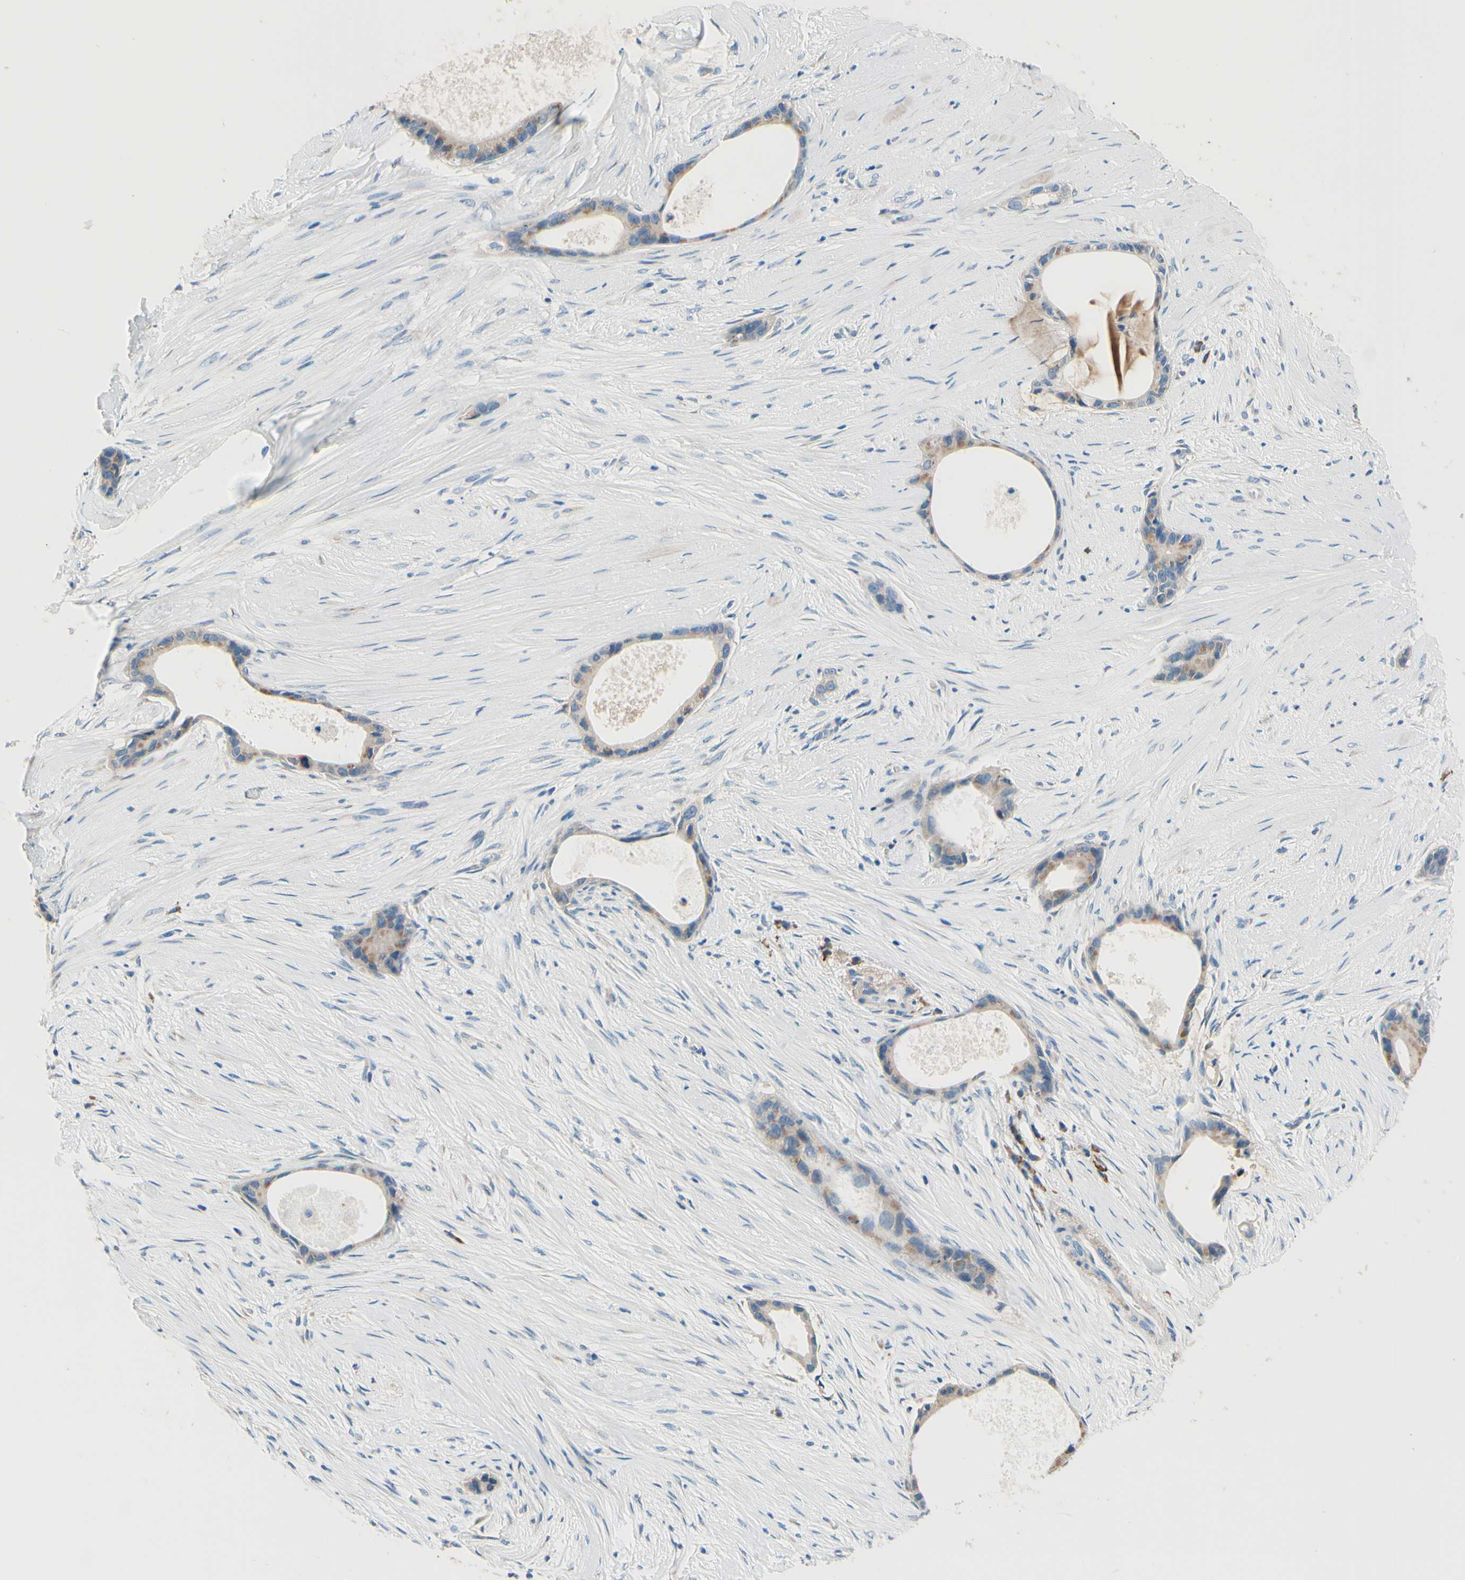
{"staining": {"intensity": "weak", "quantity": "25%-75%", "location": "cytoplasmic/membranous"}, "tissue": "liver cancer", "cell_type": "Tumor cells", "image_type": "cancer", "snomed": [{"axis": "morphology", "description": "Cholangiocarcinoma"}, {"axis": "topography", "description": "Liver"}], "caption": "Immunohistochemistry (IHC) photomicrograph of neoplastic tissue: human liver cancer (cholangiocarcinoma) stained using immunohistochemistry exhibits low levels of weak protein expression localized specifically in the cytoplasmic/membranous of tumor cells, appearing as a cytoplasmic/membranous brown color.", "gene": "PASD1", "patient": {"sex": "female", "age": 55}}